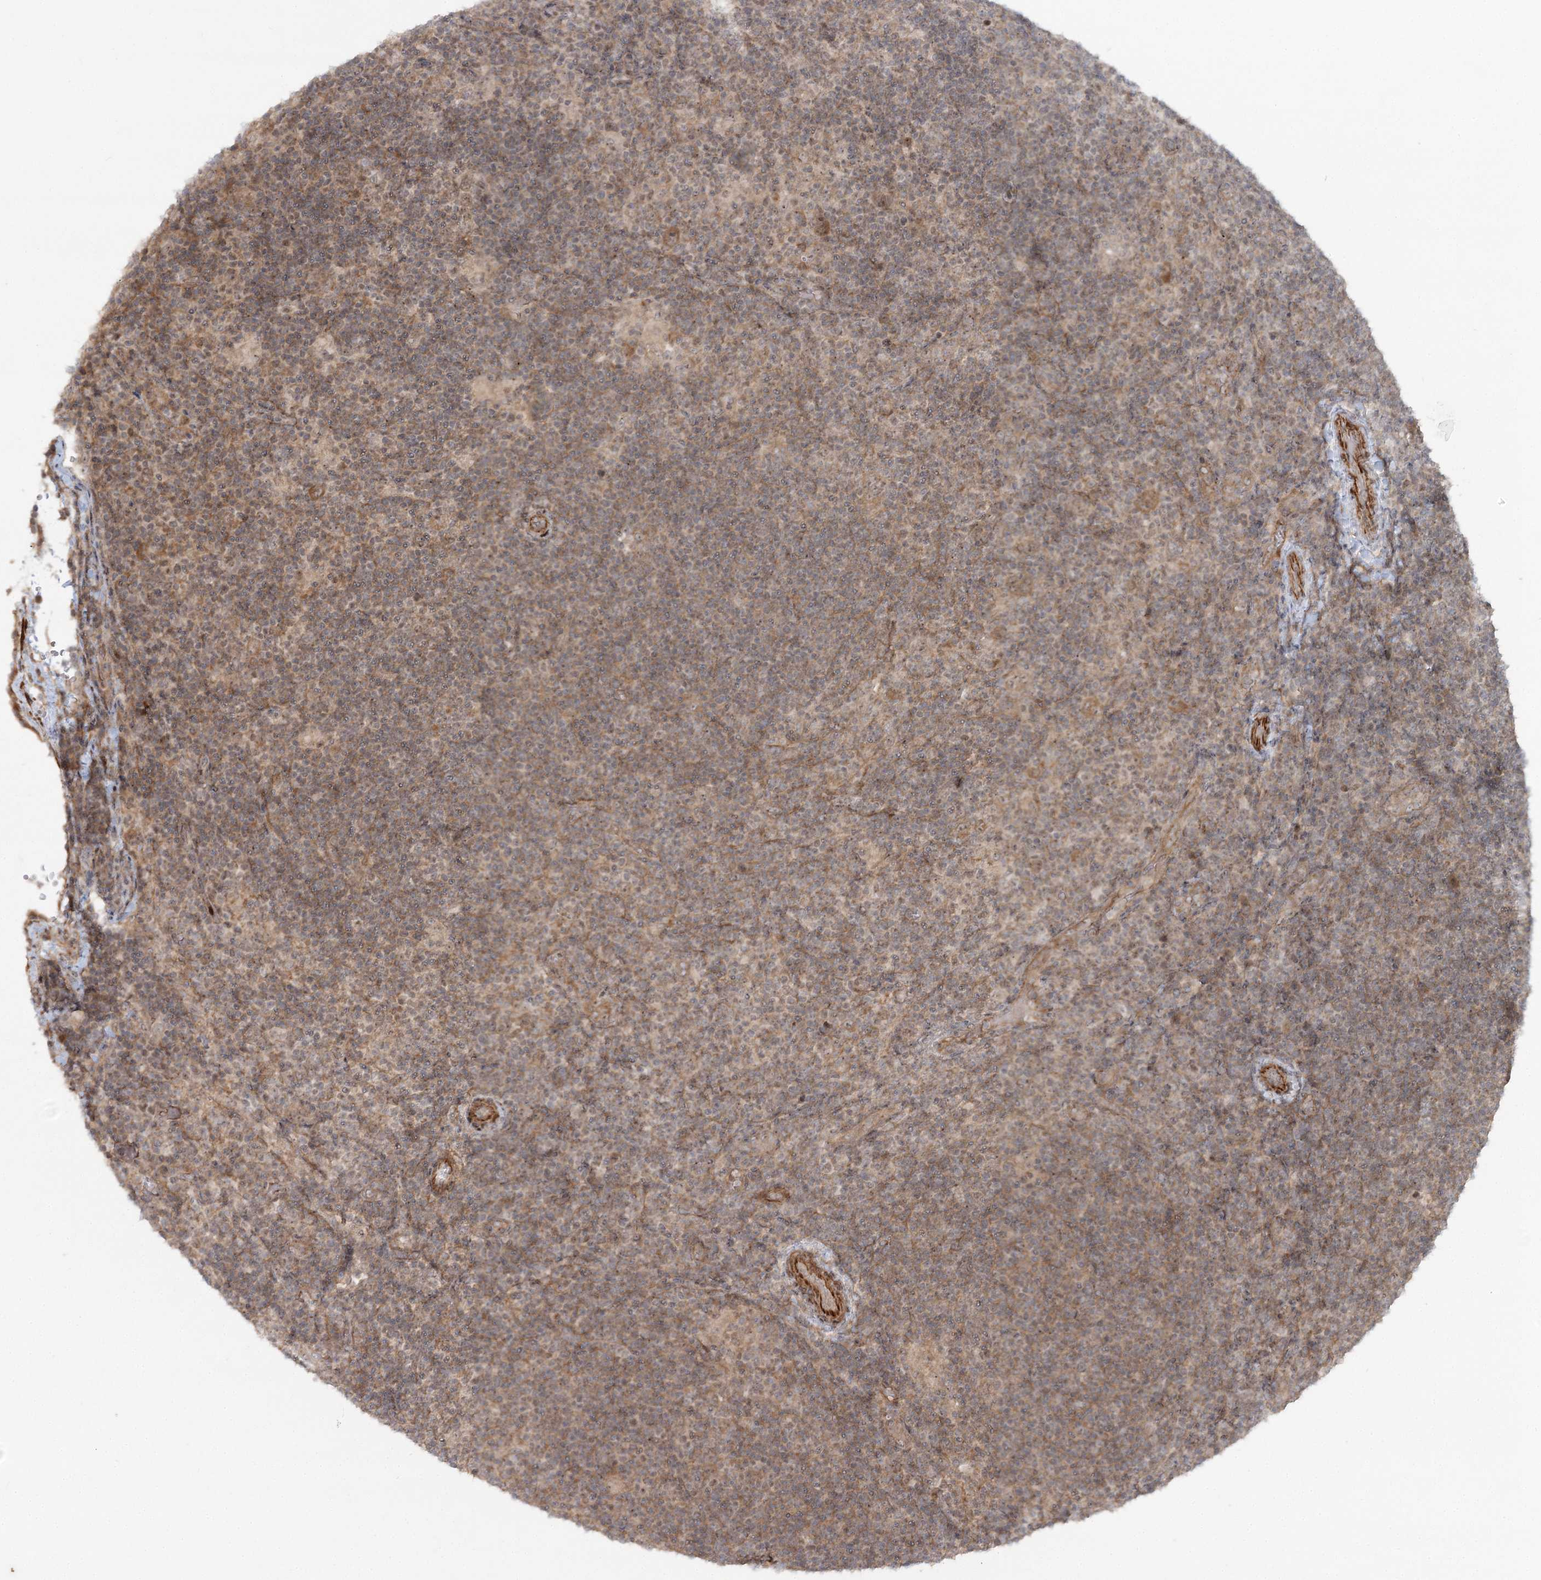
{"staining": {"intensity": "negative", "quantity": "none", "location": "none"}, "tissue": "lymphoma", "cell_type": "Tumor cells", "image_type": "cancer", "snomed": [{"axis": "morphology", "description": "Hodgkin's disease, NOS"}, {"axis": "topography", "description": "Lymph node"}], "caption": "This image is of Hodgkin's disease stained with immunohistochemistry (IHC) to label a protein in brown with the nuclei are counter-stained blue. There is no expression in tumor cells. (IHC, brightfield microscopy, high magnification).", "gene": "SH2D3A", "patient": {"sex": "female", "age": 57}}